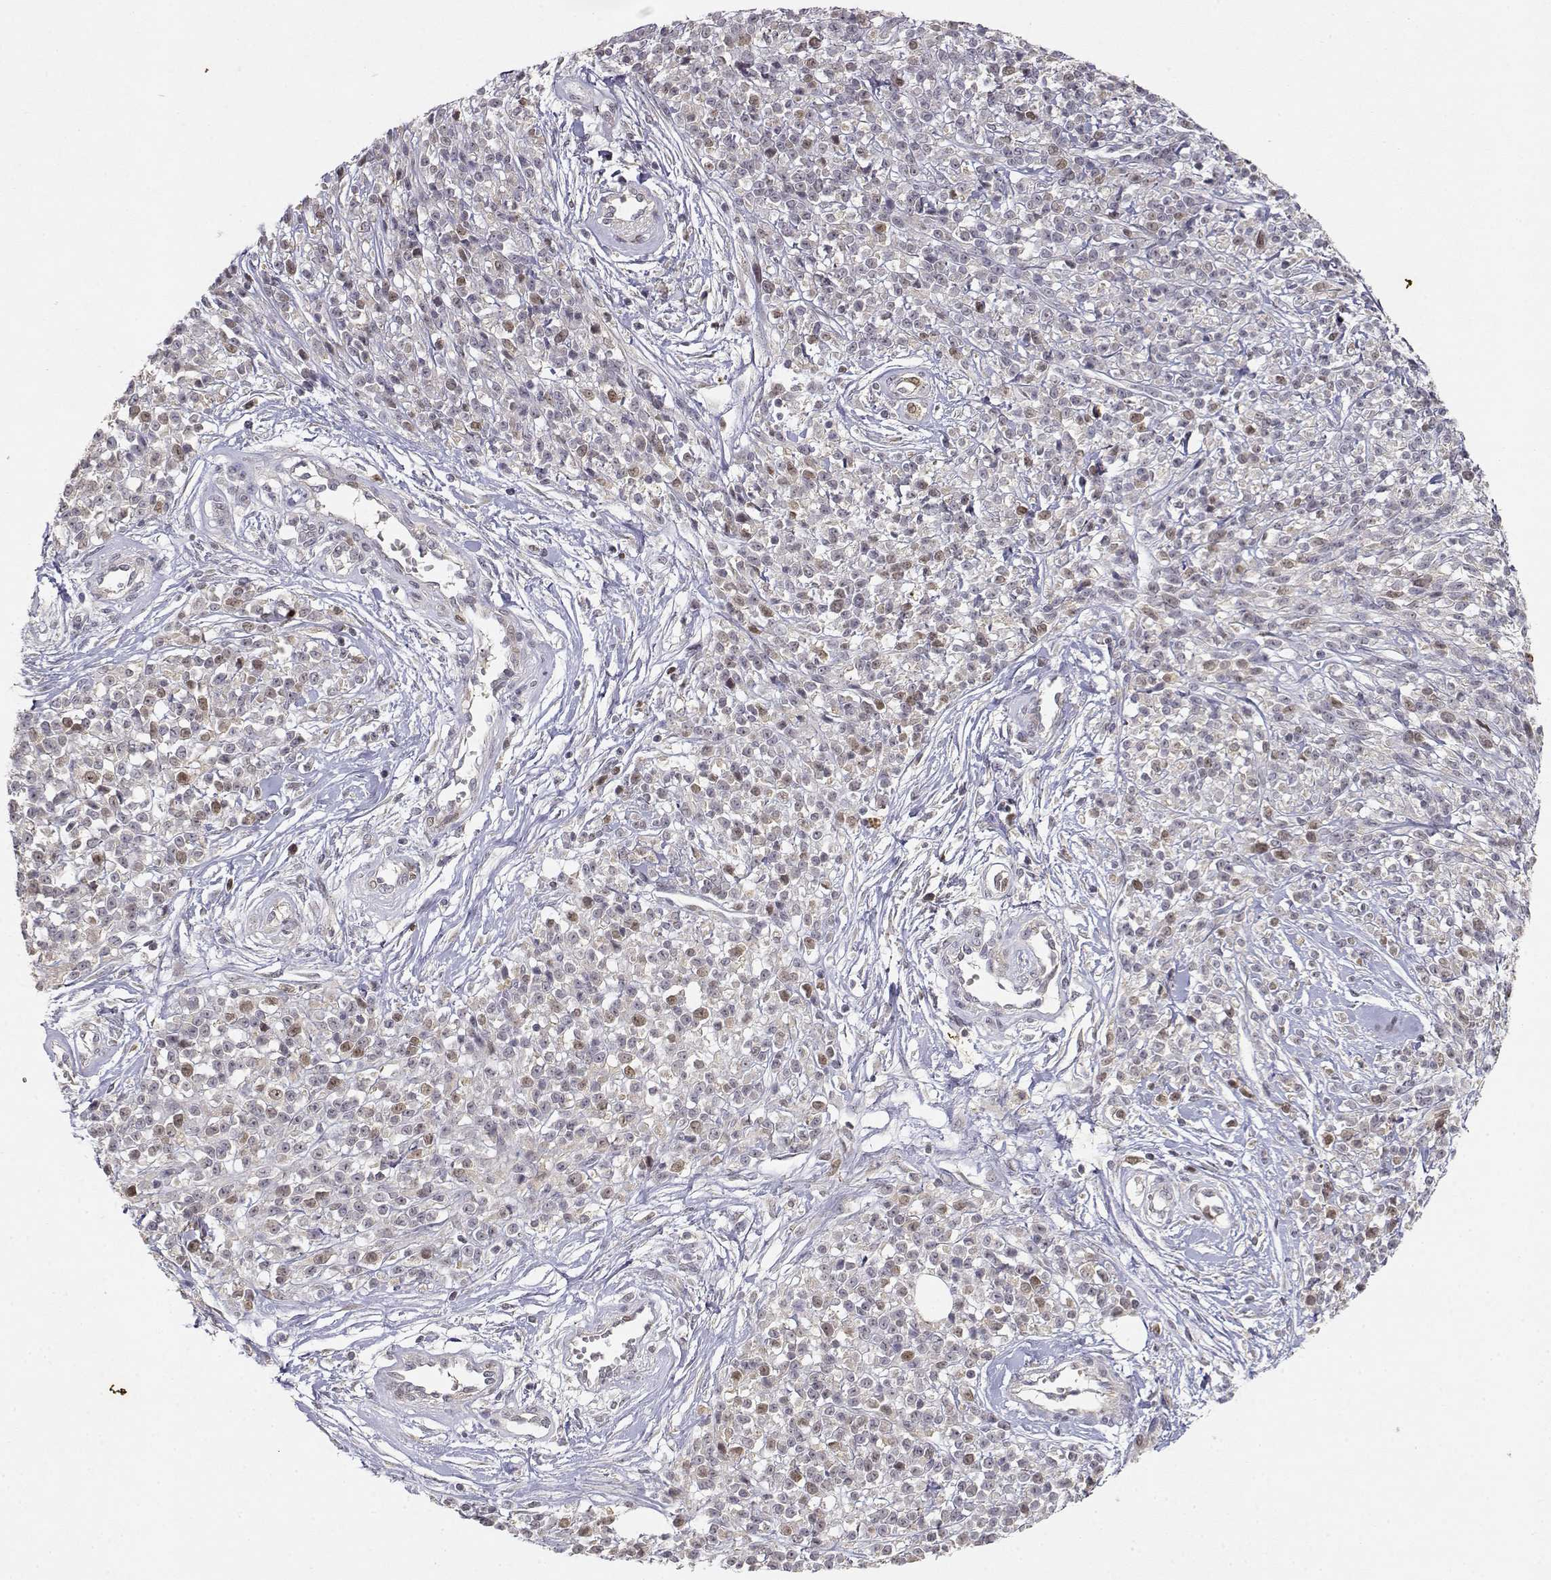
{"staining": {"intensity": "moderate", "quantity": "<25%", "location": "nuclear"}, "tissue": "melanoma", "cell_type": "Tumor cells", "image_type": "cancer", "snomed": [{"axis": "morphology", "description": "Malignant melanoma, NOS"}, {"axis": "topography", "description": "Skin"}, {"axis": "topography", "description": "Skin of trunk"}], "caption": "This image reveals immunohistochemistry (IHC) staining of malignant melanoma, with low moderate nuclear positivity in approximately <25% of tumor cells.", "gene": "RAD51", "patient": {"sex": "male", "age": 74}}